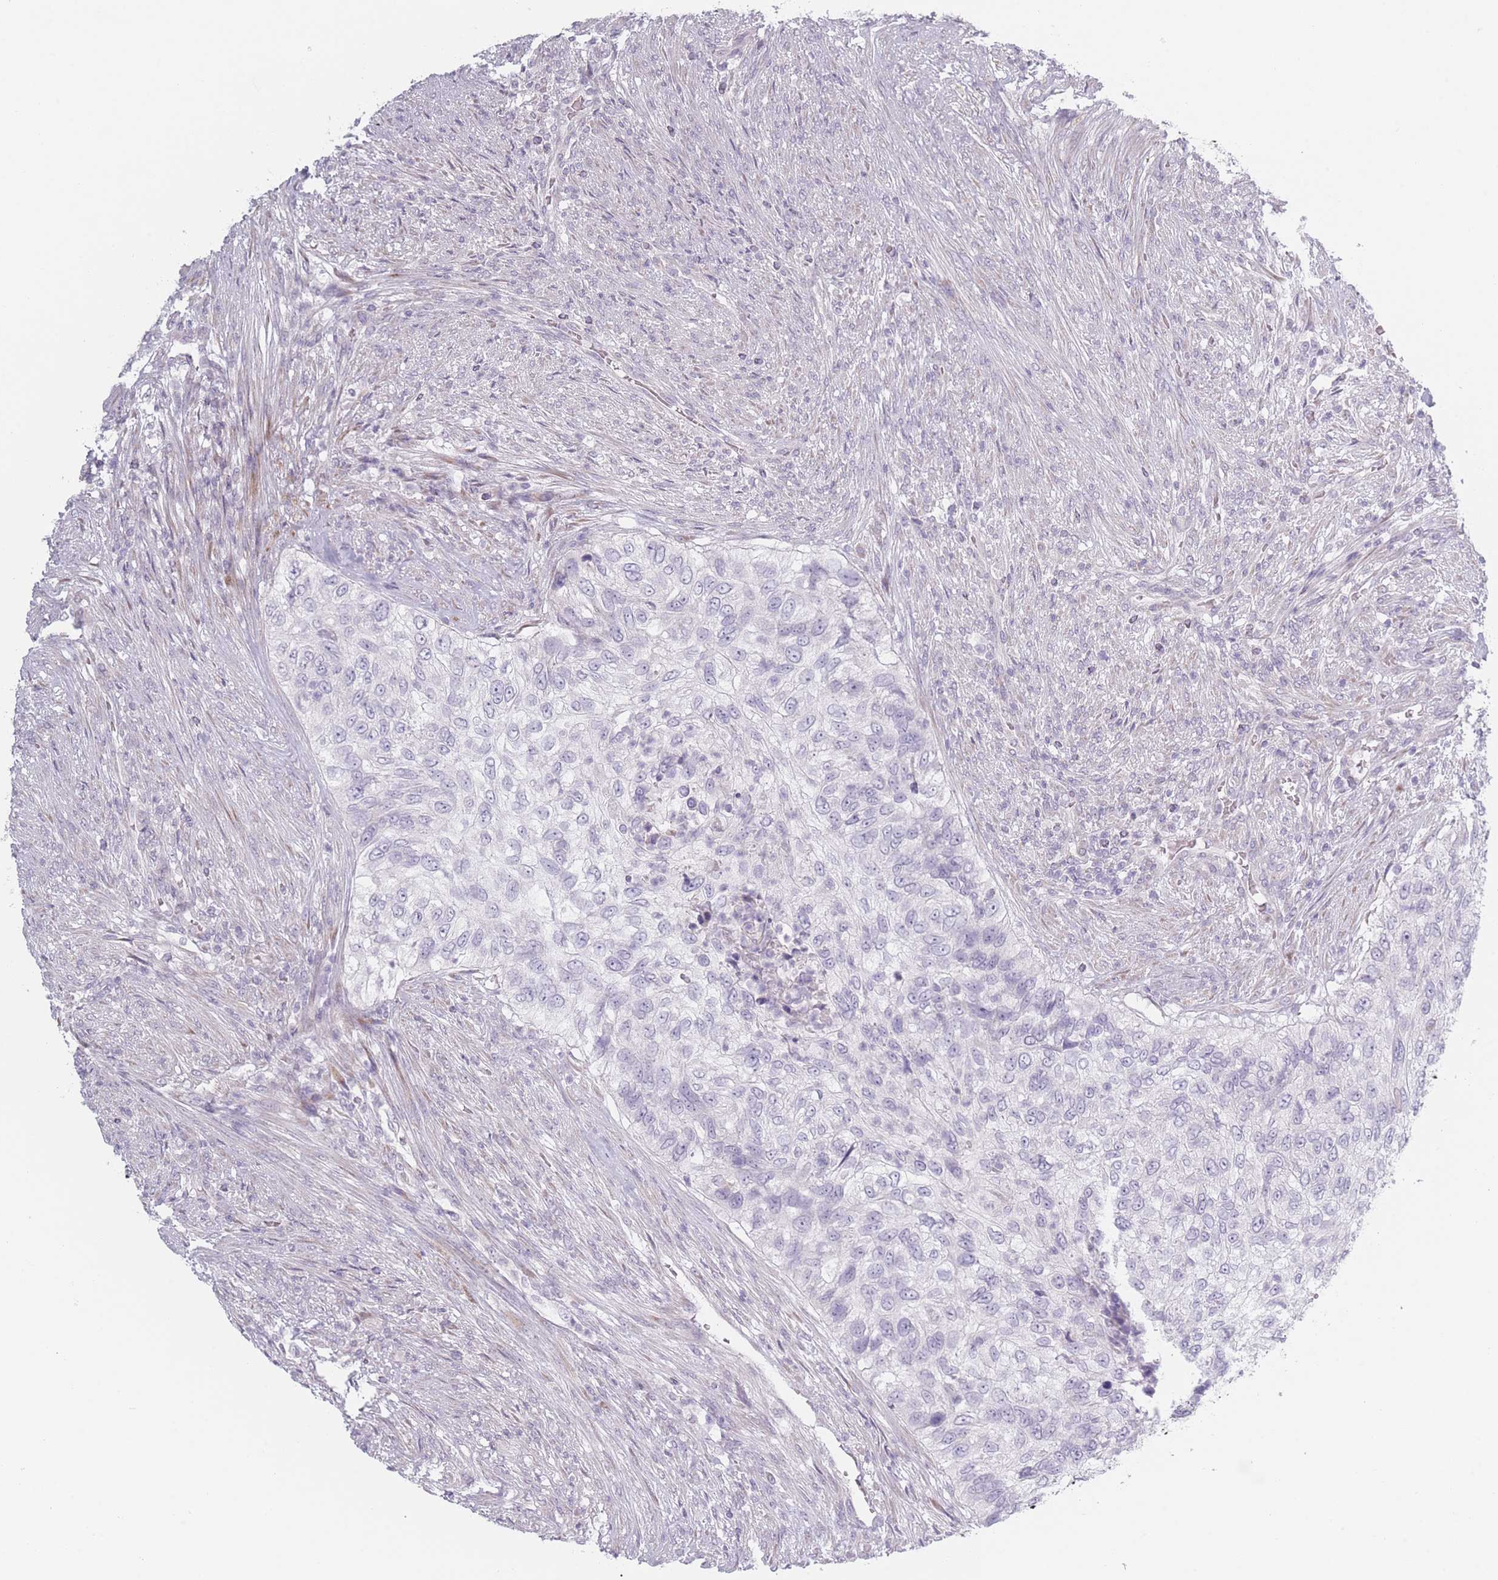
{"staining": {"intensity": "negative", "quantity": "none", "location": "none"}, "tissue": "urothelial cancer", "cell_type": "Tumor cells", "image_type": "cancer", "snomed": [{"axis": "morphology", "description": "Urothelial carcinoma, High grade"}, {"axis": "topography", "description": "Urinary bladder"}], "caption": "A histopathology image of urothelial cancer stained for a protein displays no brown staining in tumor cells.", "gene": "RASL10B", "patient": {"sex": "female", "age": 60}}